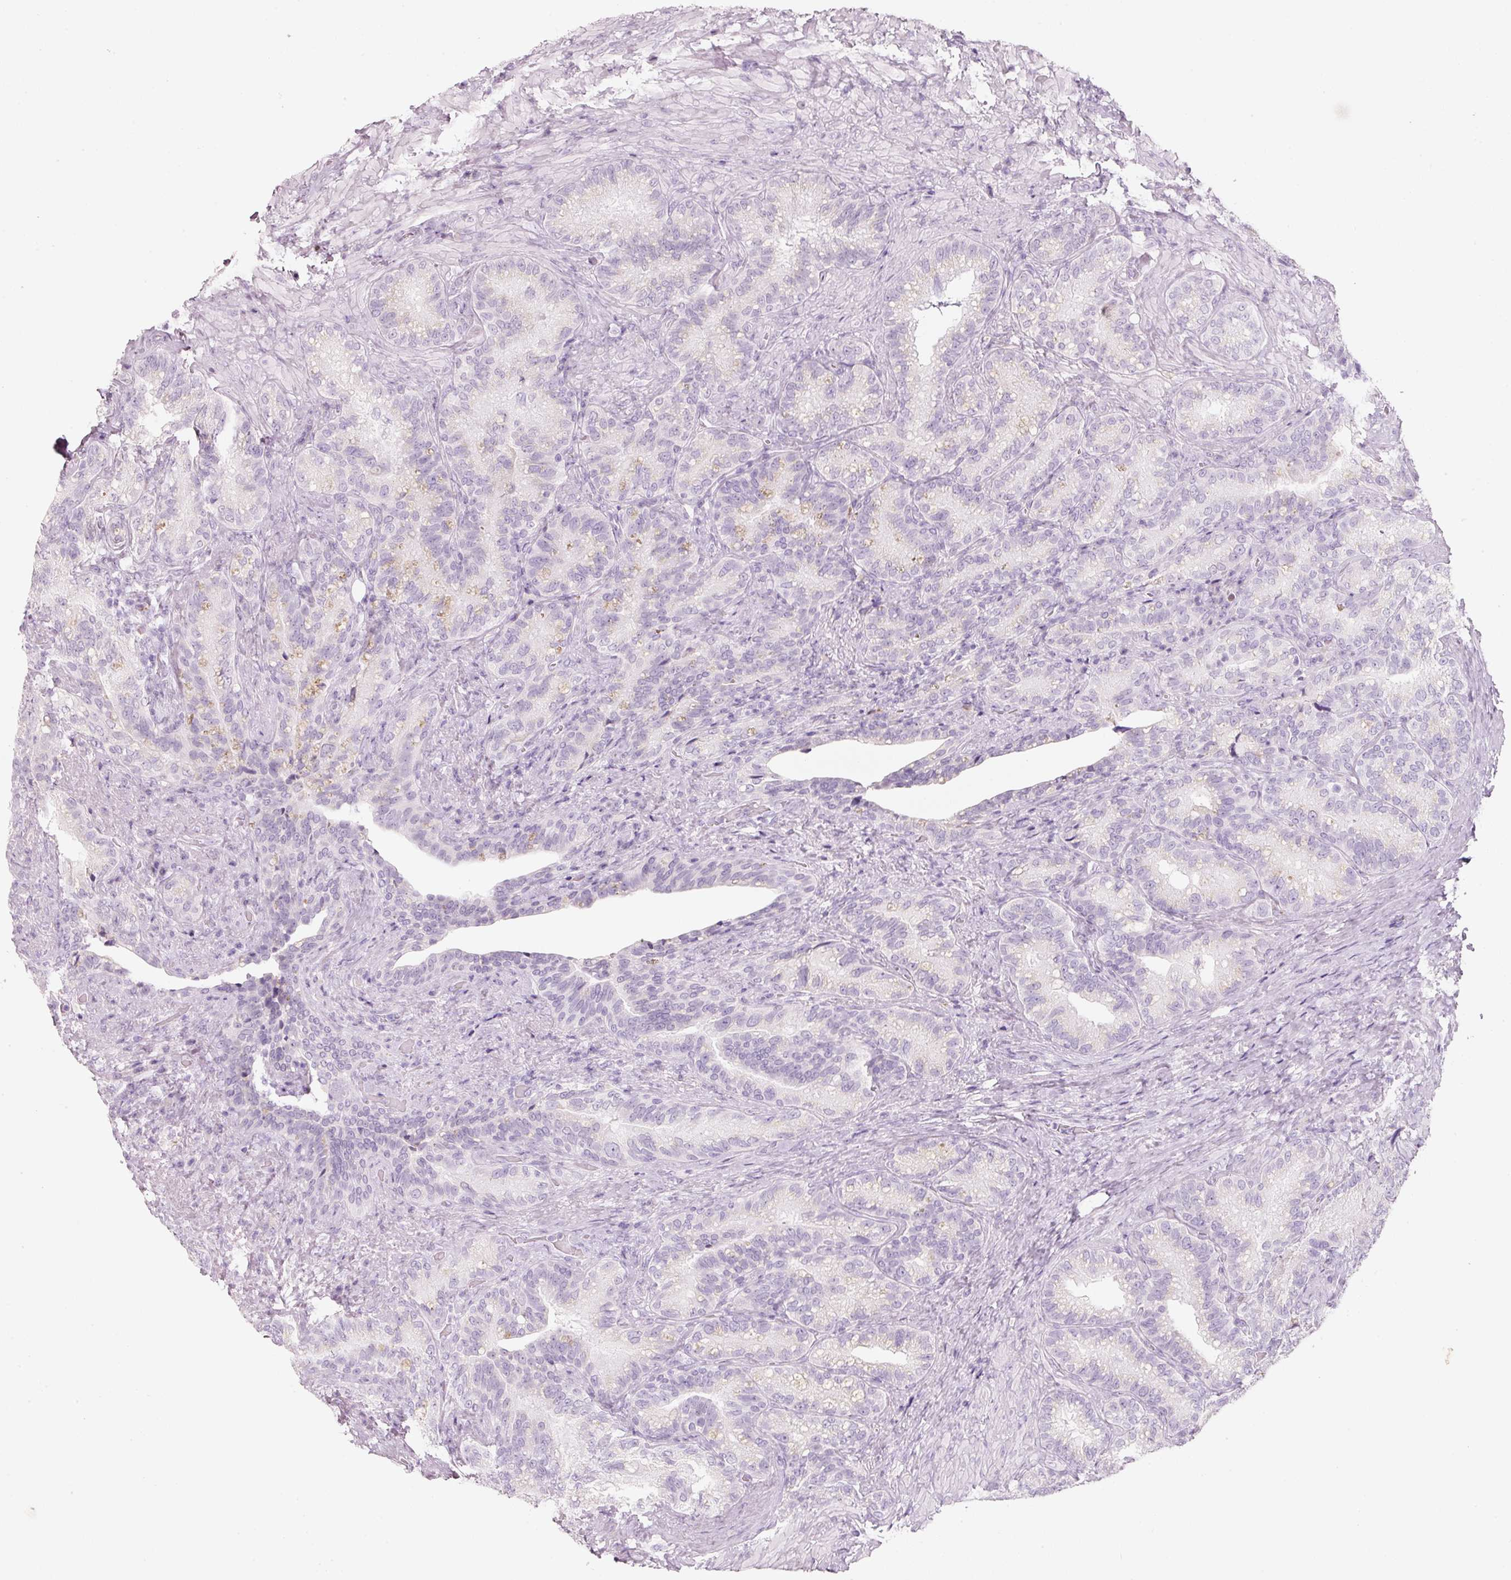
{"staining": {"intensity": "negative", "quantity": "none", "location": "none"}, "tissue": "seminal vesicle", "cell_type": "Glandular cells", "image_type": "normal", "snomed": [{"axis": "morphology", "description": "Normal tissue, NOS"}, {"axis": "topography", "description": "Seminal veicle"}], "caption": "IHC image of unremarkable seminal vesicle: seminal vesicle stained with DAB (3,3'-diaminobenzidine) reveals no significant protein staining in glandular cells. (DAB IHC, high magnification).", "gene": "ENSG00000206549", "patient": {"sex": "male", "age": 68}}